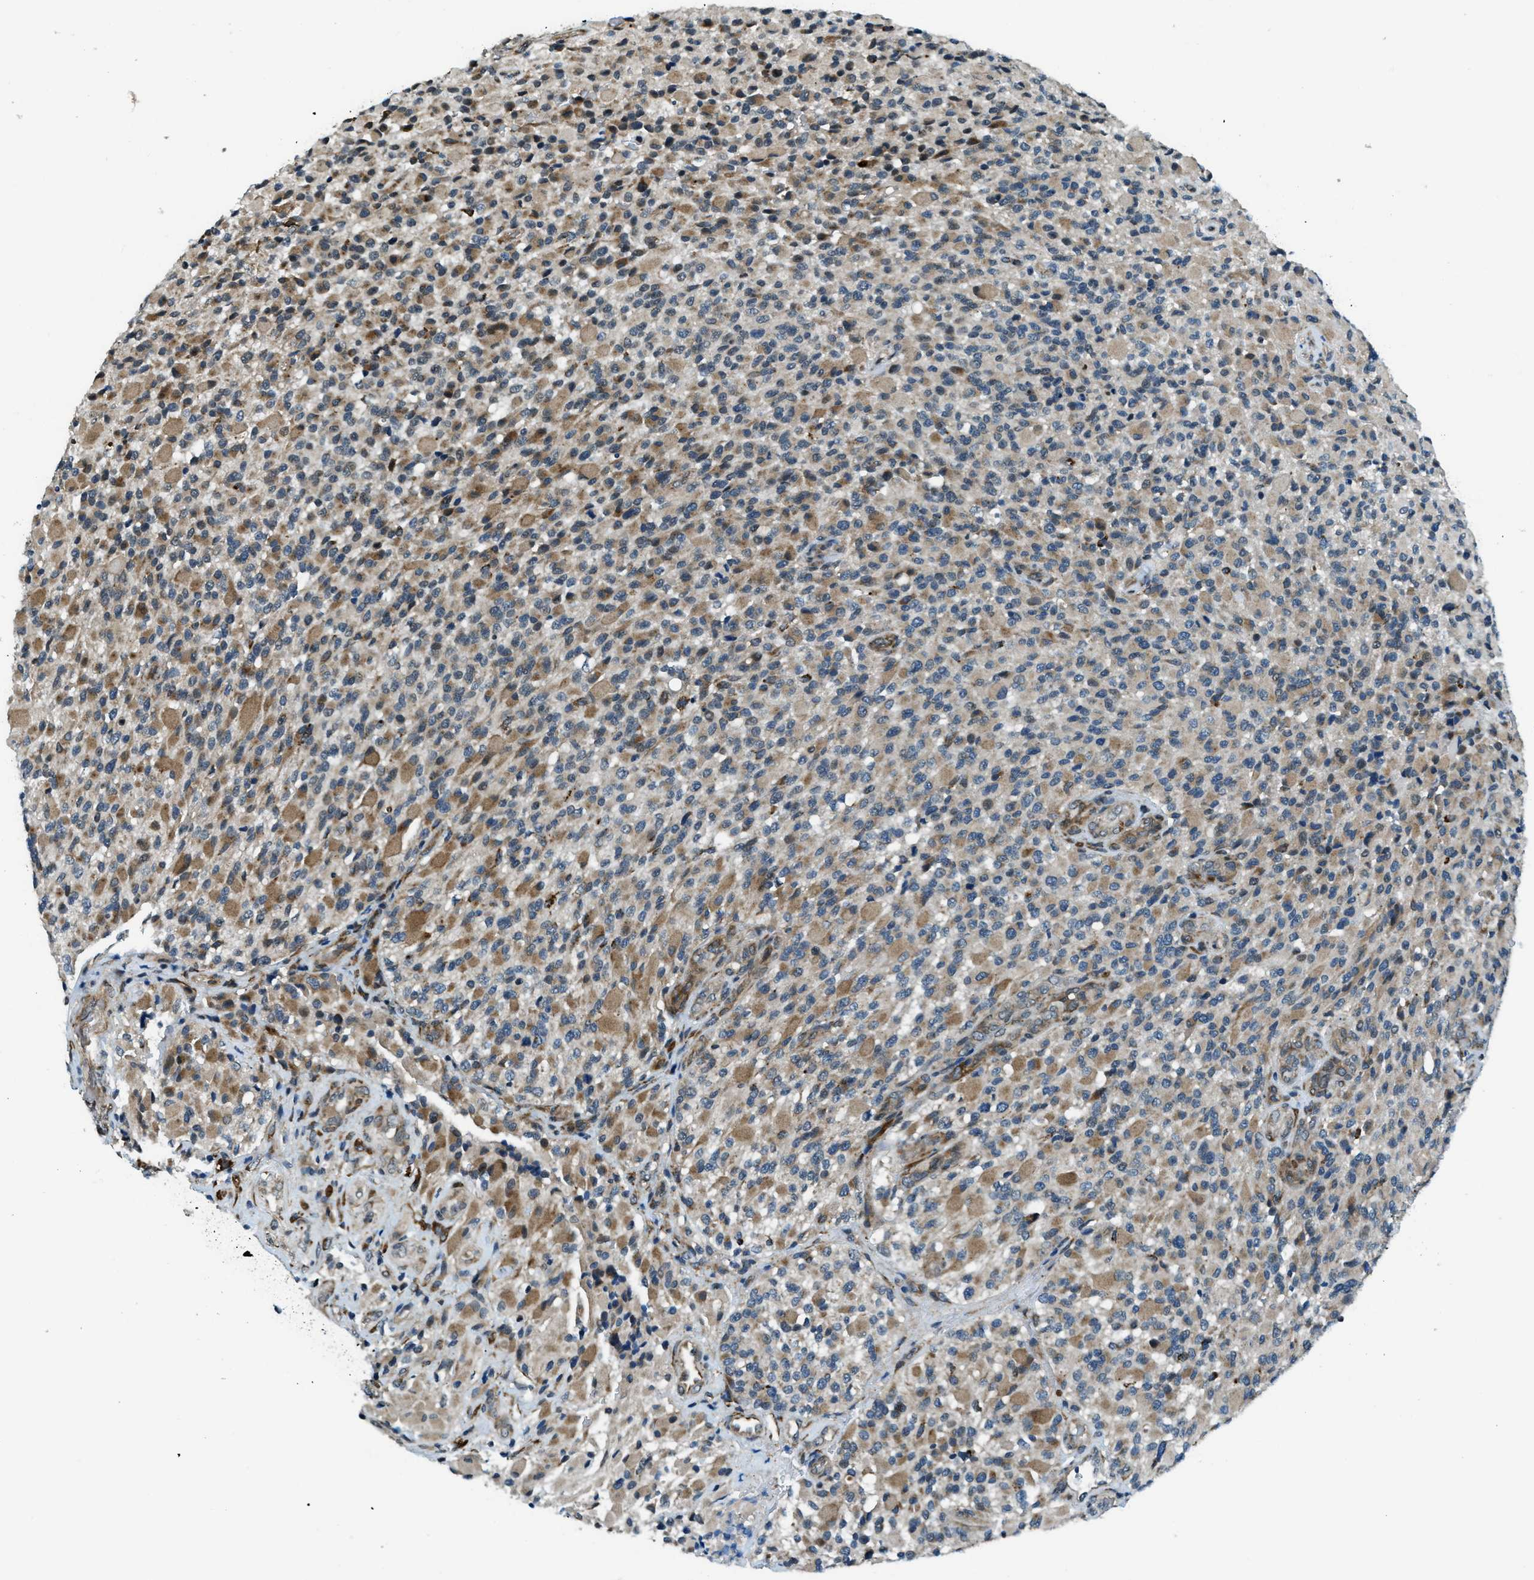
{"staining": {"intensity": "moderate", "quantity": "25%-75%", "location": "cytoplasmic/membranous"}, "tissue": "glioma", "cell_type": "Tumor cells", "image_type": "cancer", "snomed": [{"axis": "morphology", "description": "Glioma, malignant, High grade"}, {"axis": "topography", "description": "Brain"}], "caption": "Moderate cytoplasmic/membranous protein expression is present in about 25%-75% of tumor cells in glioma. Using DAB (brown) and hematoxylin (blue) stains, captured at high magnification using brightfield microscopy.", "gene": "GINM1", "patient": {"sex": "male", "age": 71}}